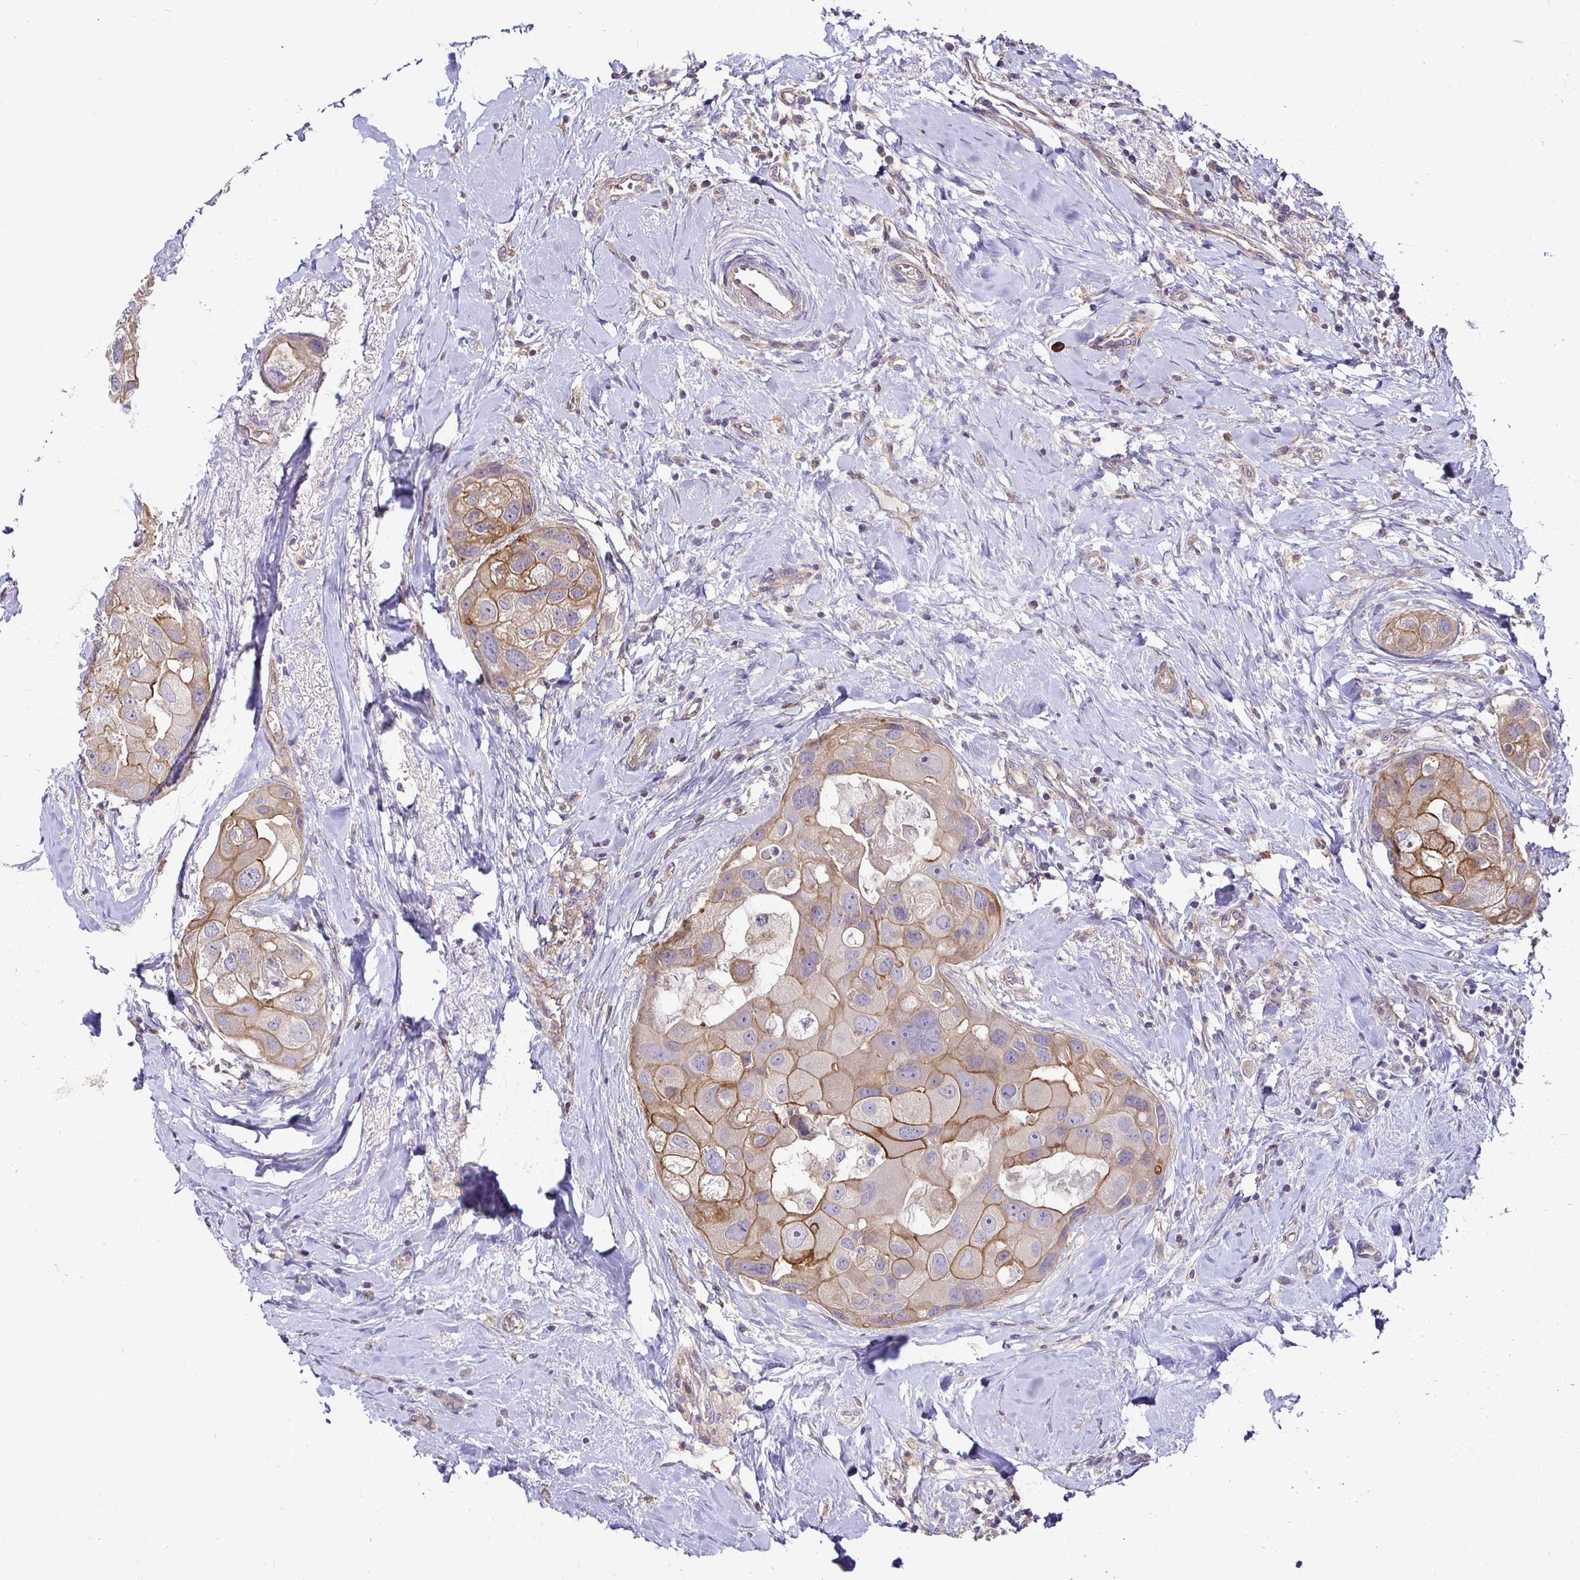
{"staining": {"intensity": "moderate", "quantity": "25%-75%", "location": "cytoplasmic/membranous"}, "tissue": "breast cancer", "cell_type": "Tumor cells", "image_type": "cancer", "snomed": [{"axis": "morphology", "description": "Duct carcinoma"}, {"axis": "topography", "description": "Breast"}], "caption": "An IHC histopathology image of tumor tissue is shown. Protein staining in brown labels moderate cytoplasmic/membranous positivity in invasive ductal carcinoma (breast) within tumor cells.", "gene": "SLC9A1", "patient": {"sex": "female", "age": 43}}